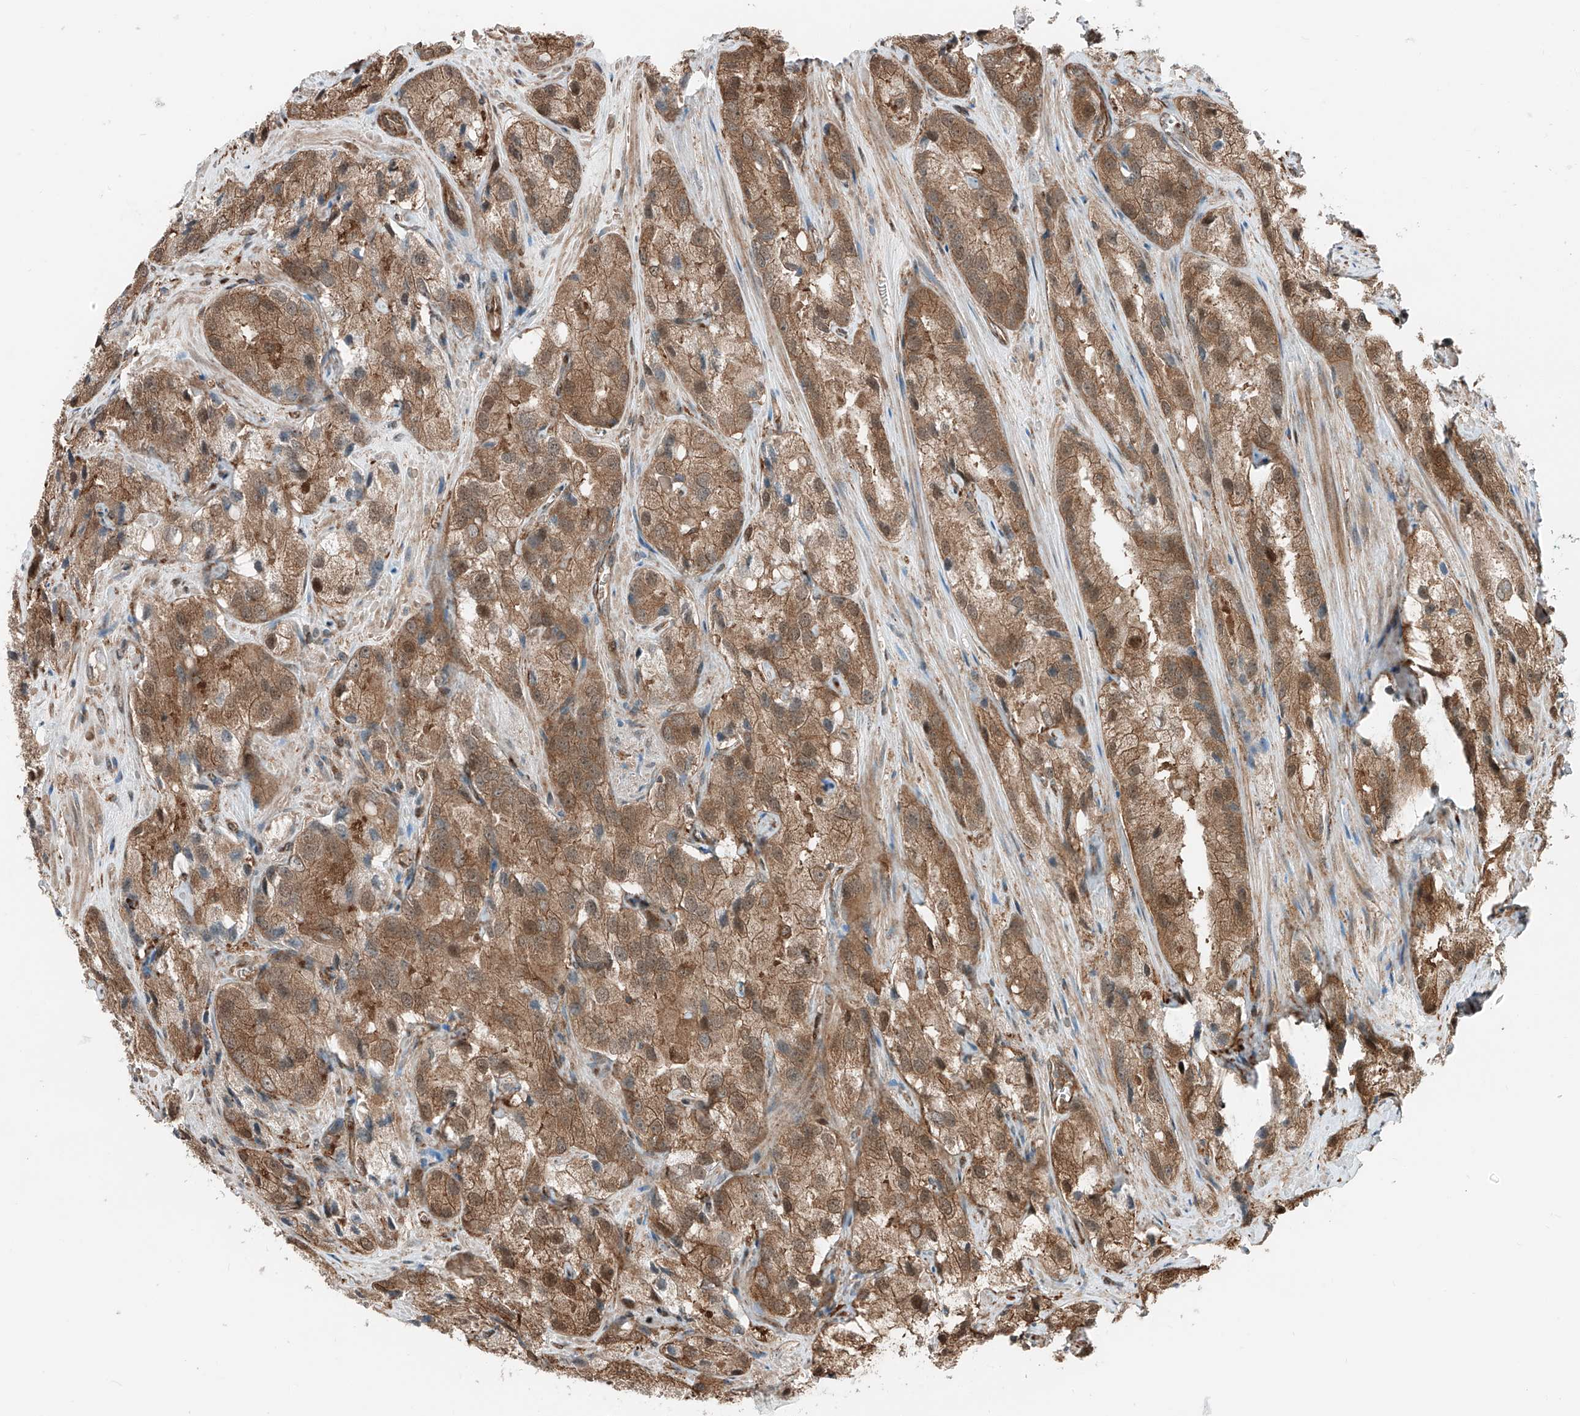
{"staining": {"intensity": "moderate", "quantity": ">75%", "location": "cytoplasmic/membranous"}, "tissue": "prostate cancer", "cell_type": "Tumor cells", "image_type": "cancer", "snomed": [{"axis": "morphology", "description": "Adenocarcinoma, High grade"}, {"axis": "topography", "description": "Prostate"}], "caption": "Immunohistochemistry (IHC) photomicrograph of neoplastic tissue: prostate cancer stained using IHC displays medium levels of moderate protein expression localized specifically in the cytoplasmic/membranous of tumor cells, appearing as a cytoplasmic/membranous brown color.", "gene": "USP48", "patient": {"sex": "male", "age": 66}}